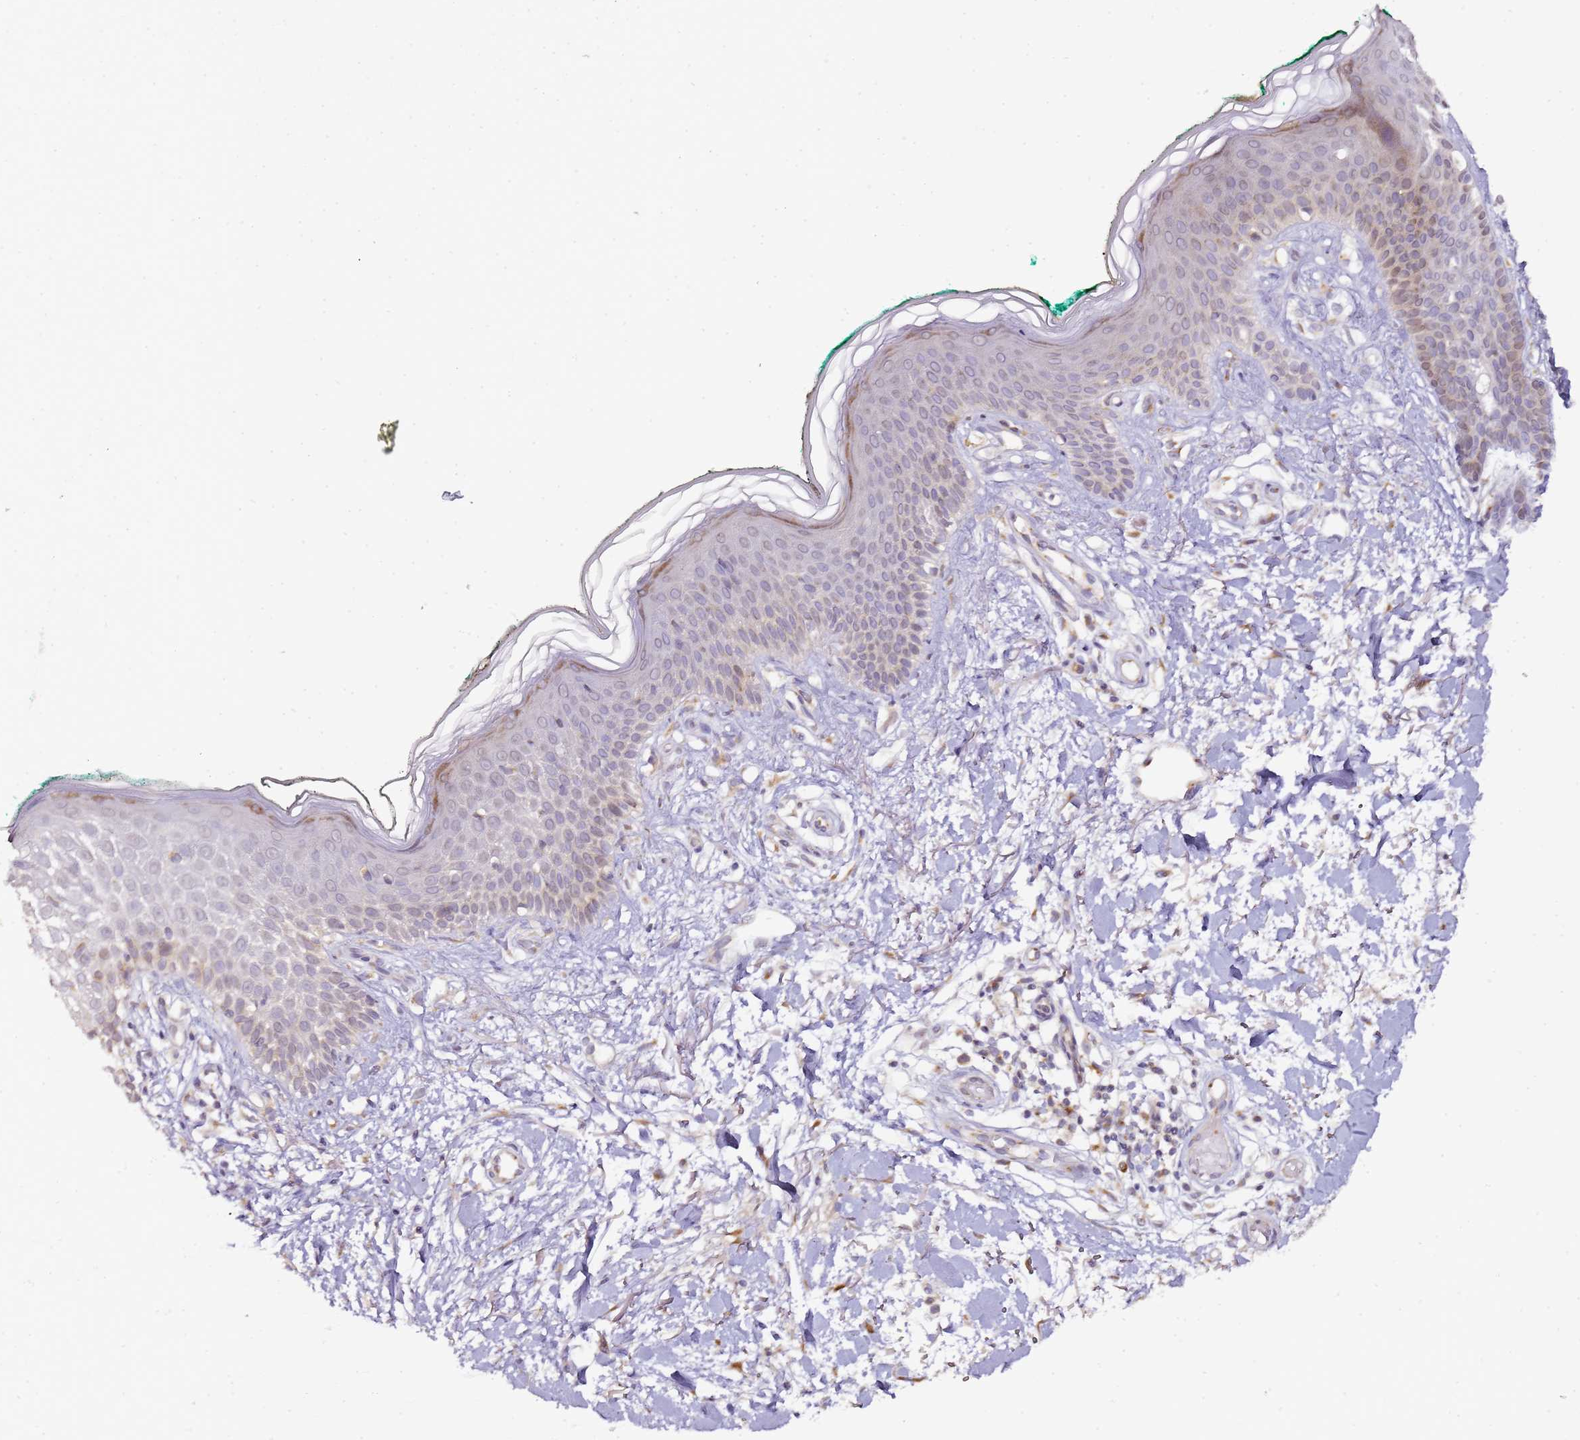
{"staining": {"intensity": "weak", "quantity": "25%-75%", "location": "nuclear"}, "tissue": "skin", "cell_type": "Fibroblasts", "image_type": "normal", "snomed": [{"axis": "morphology", "description": "Normal tissue, NOS"}, {"axis": "morphology", "description": "Malignant melanoma, NOS"}, {"axis": "topography", "description": "Skin"}], "caption": "Immunohistochemical staining of benign skin reveals 25%-75% levels of weak nuclear protein staining in approximately 25%-75% of fibroblasts. The protein of interest is shown in brown color, while the nuclei are stained blue.", "gene": "MRPL49", "patient": {"sex": "male", "age": 62}}